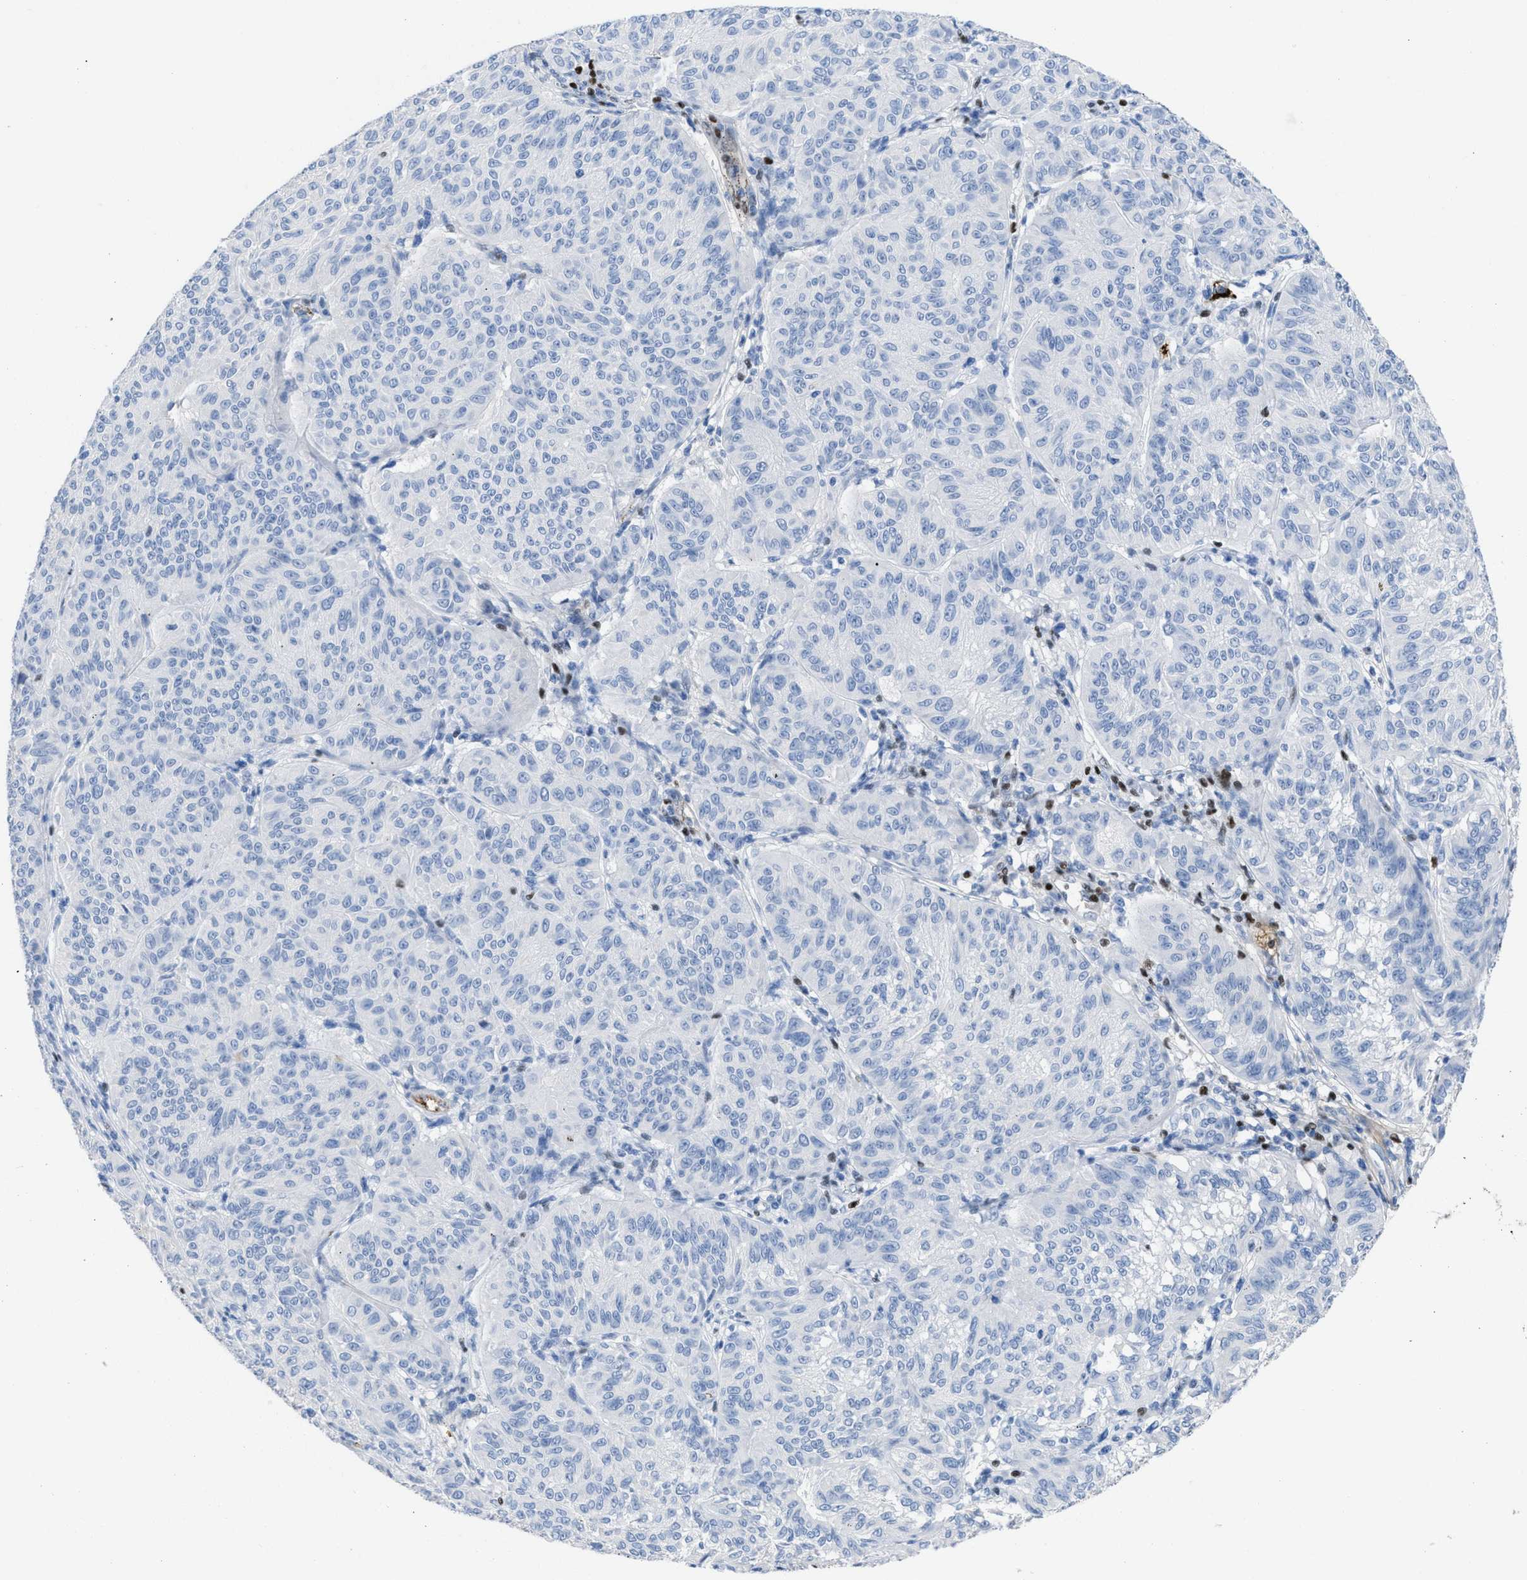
{"staining": {"intensity": "negative", "quantity": "none", "location": "none"}, "tissue": "melanoma", "cell_type": "Tumor cells", "image_type": "cancer", "snomed": [{"axis": "morphology", "description": "Malignant melanoma, NOS"}, {"axis": "topography", "description": "Skin"}], "caption": "This micrograph is of melanoma stained with IHC to label a protein in brown with the nuclei are counter-stained blue. There is no staining in tumor cells. (Brightfield microscopy of DAB IHC at high magnification).", "gene": "LEF1", "patient": {"sex": "female", "age": 72}}